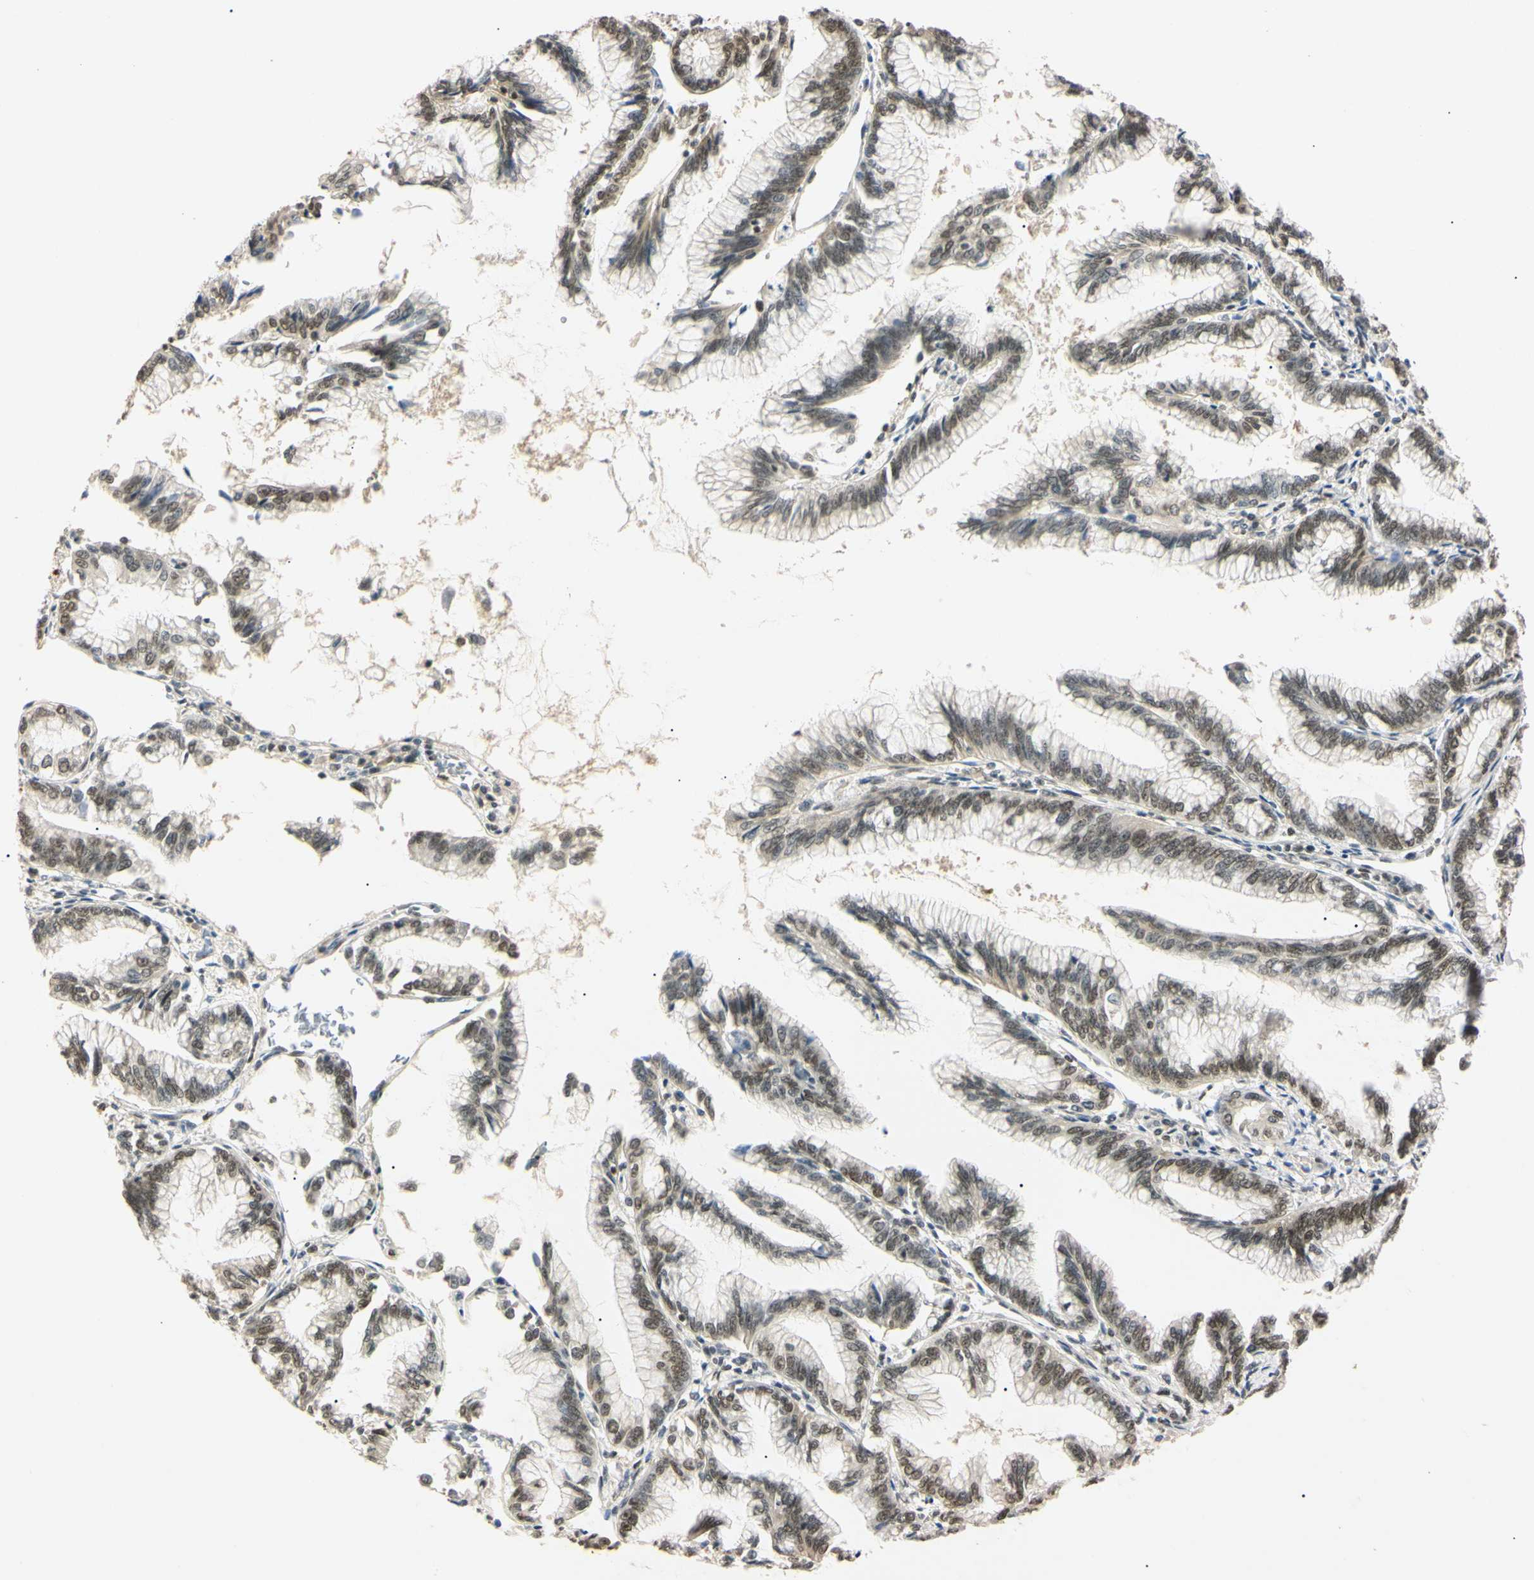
{"staining": {"intensity": "moderate", "quantity": ">75%", "location": "nuclear"}, "tissue": "pancreatic cancer", "cell_type": "Tumor cells", "image_type": "cancer", "snomed": [{"axis": "morphology", "description": "Adenocarcinoma, NOS"}, {"axis": "topography", "description": "Pancreas"}], "caption": "Protein expression analysis of pancreatic adenocarcinoma displays moderate nuclear staining in approximately >75% of tumor cells. The protein is shown in brown color, while the nuclei are stained blue.", "gene": "SMARCA5", "patient": {"sex": "female", "age": 64}}